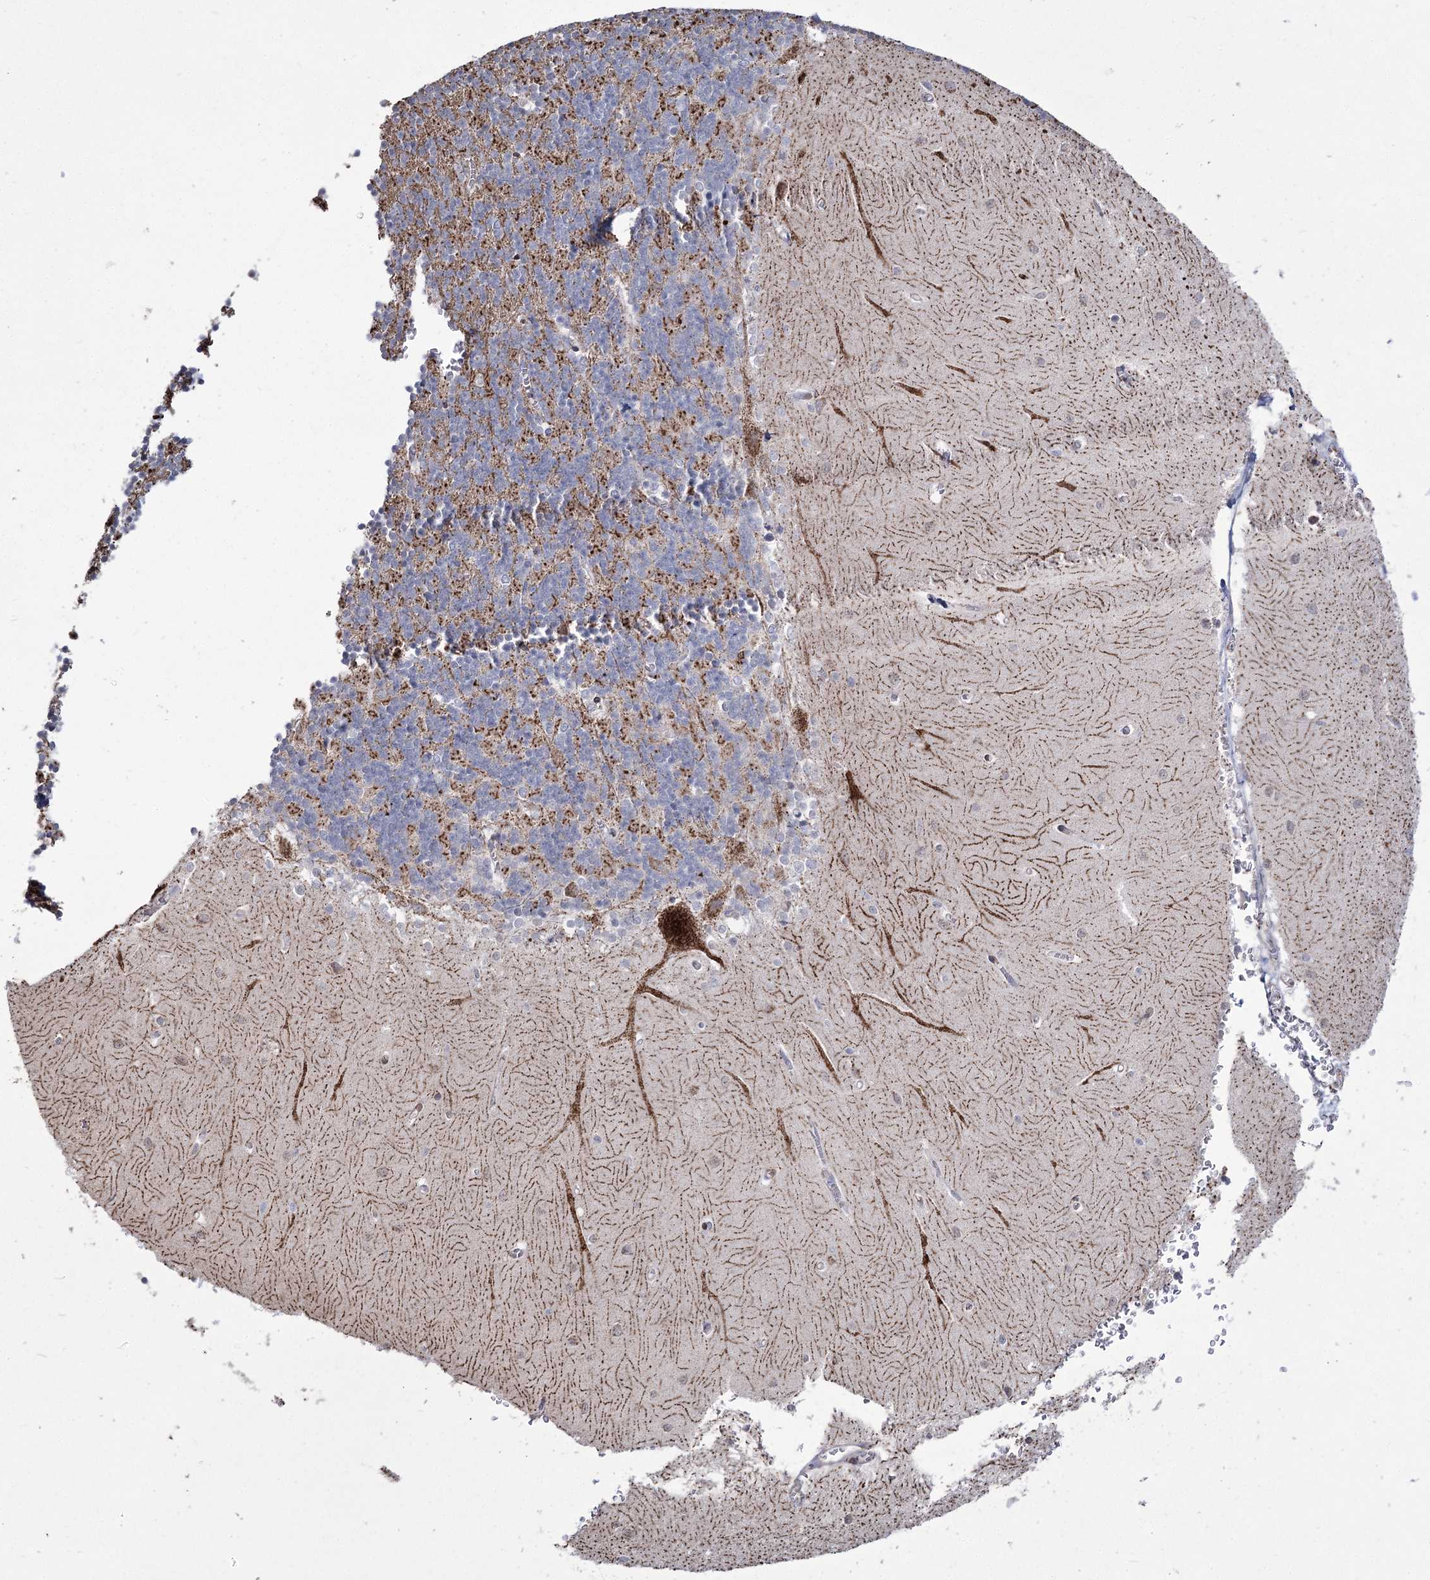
{"staining": {"intensity": "strong", "quantity": "25%-75%", "location": "cytoplasmic/membranous"}, "tissue": "cerebellum", "cell_type": "Cells in granular layer", "image_type": "normal", "snomed": [{"axis": "morphology", "description": "Normal tissue, NOS"}, {"axis": "topography", "description": "Cerebellum"}], "caption": "Immunohistochemistry image of normal cerebellum stained for a protein (brown), which shows high levels of strong cytoplasmic/membranous staining in about 25%-75% of cells in granular layer.", "gene": "ME3", "patient": {"sex": "male", "age": 37}}